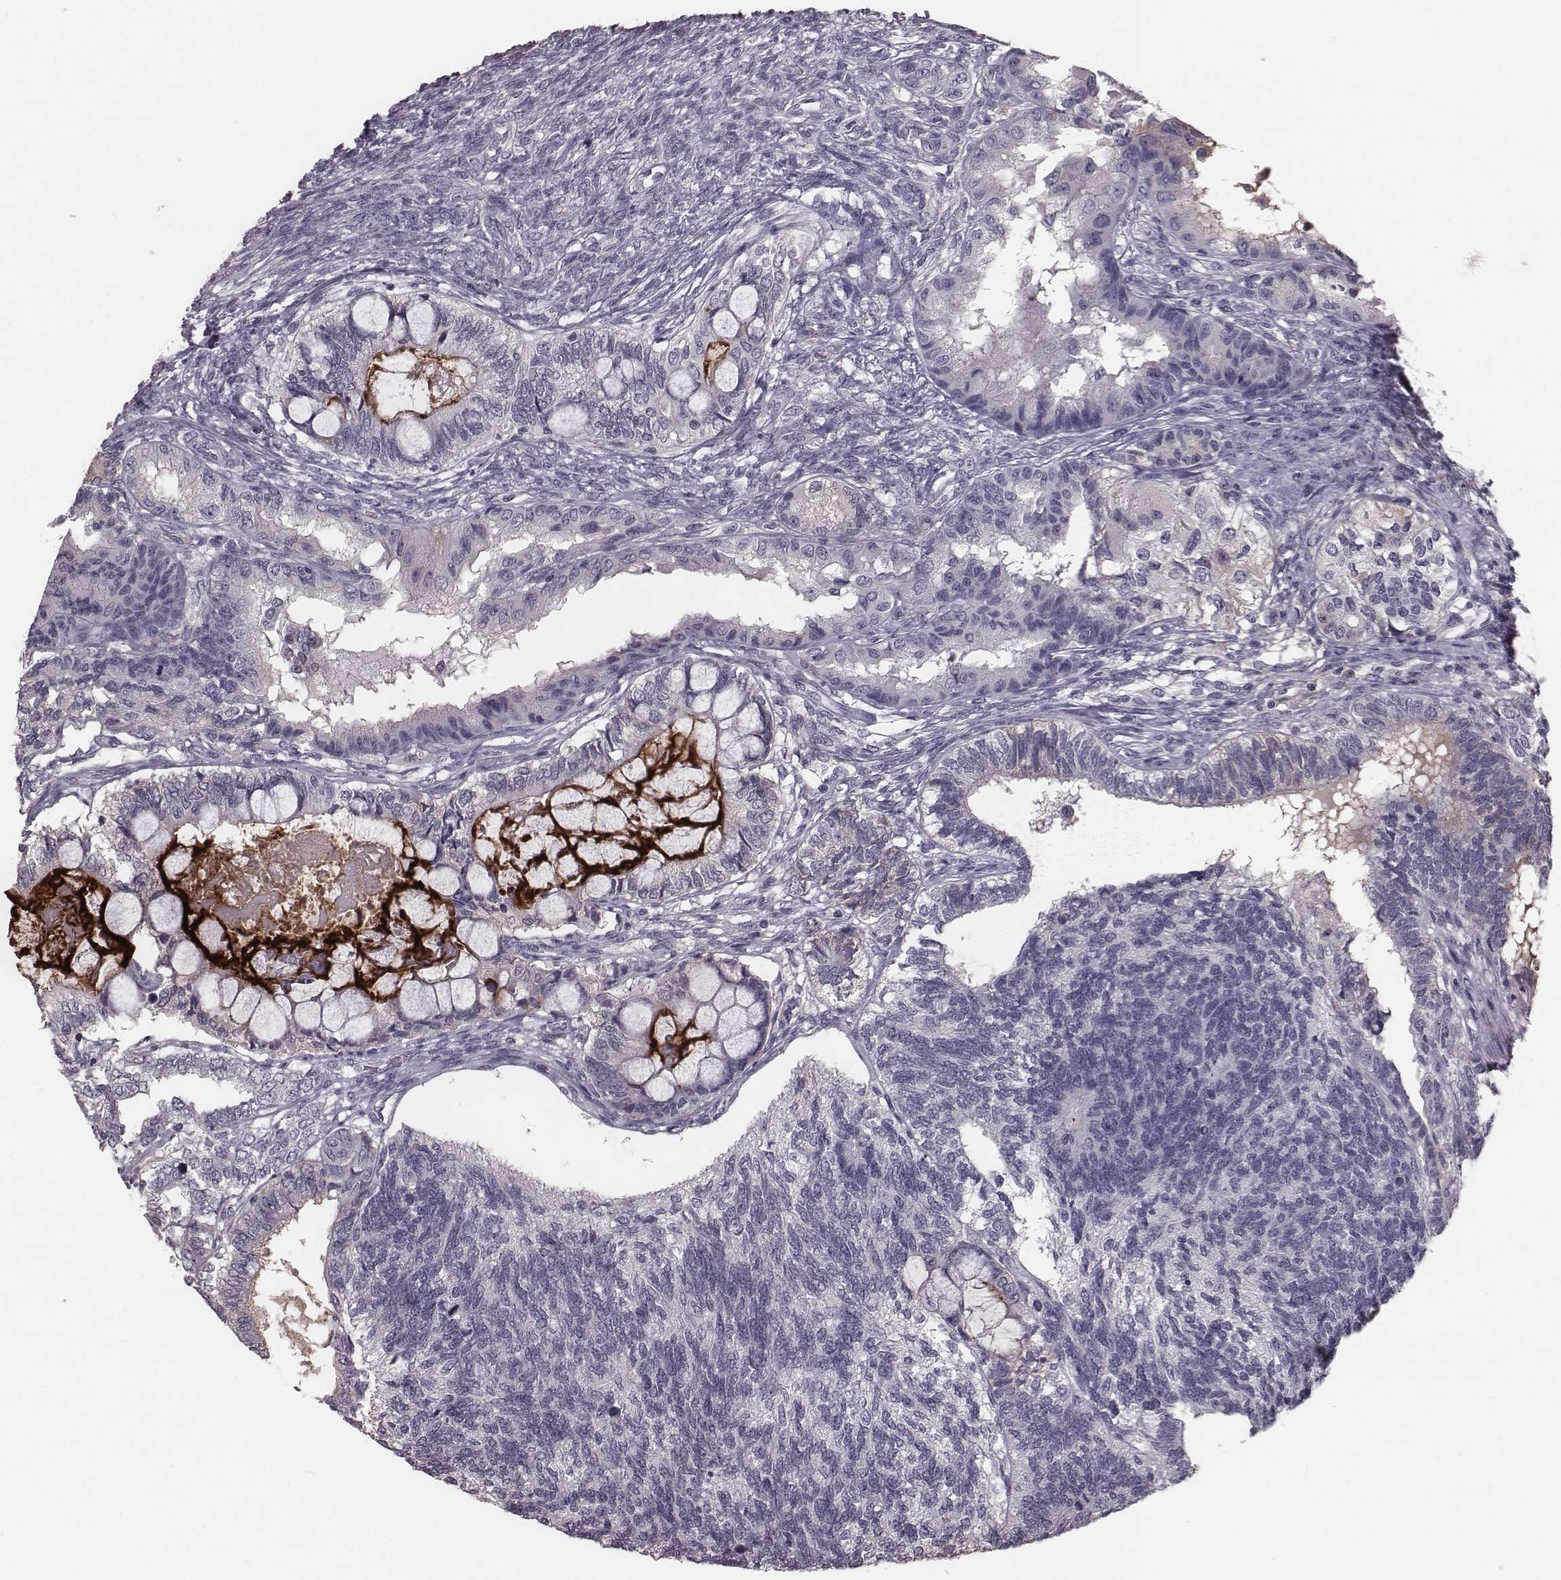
{"staining": {"intensity": "negative", "quantity": "none", "location": "none"}, "tissue": "testis cancer", "cell_type": "Tumor cells", "image_type": "cancer", "snomed": [{"axis": "morphology", "description": "Seminoma, NOS"}, {"axis": "morphology", "description": "Carcinoma, Embryonal, NOS"}, {"axis": "topography", "description": "Testis"}], "caption": "This is a image of immunohistochemistry staining of seminoma (testis), which shows no expression in tumor cells.", "gene": "SMIM24", "patient": {"sex": "male", "age": 41}}